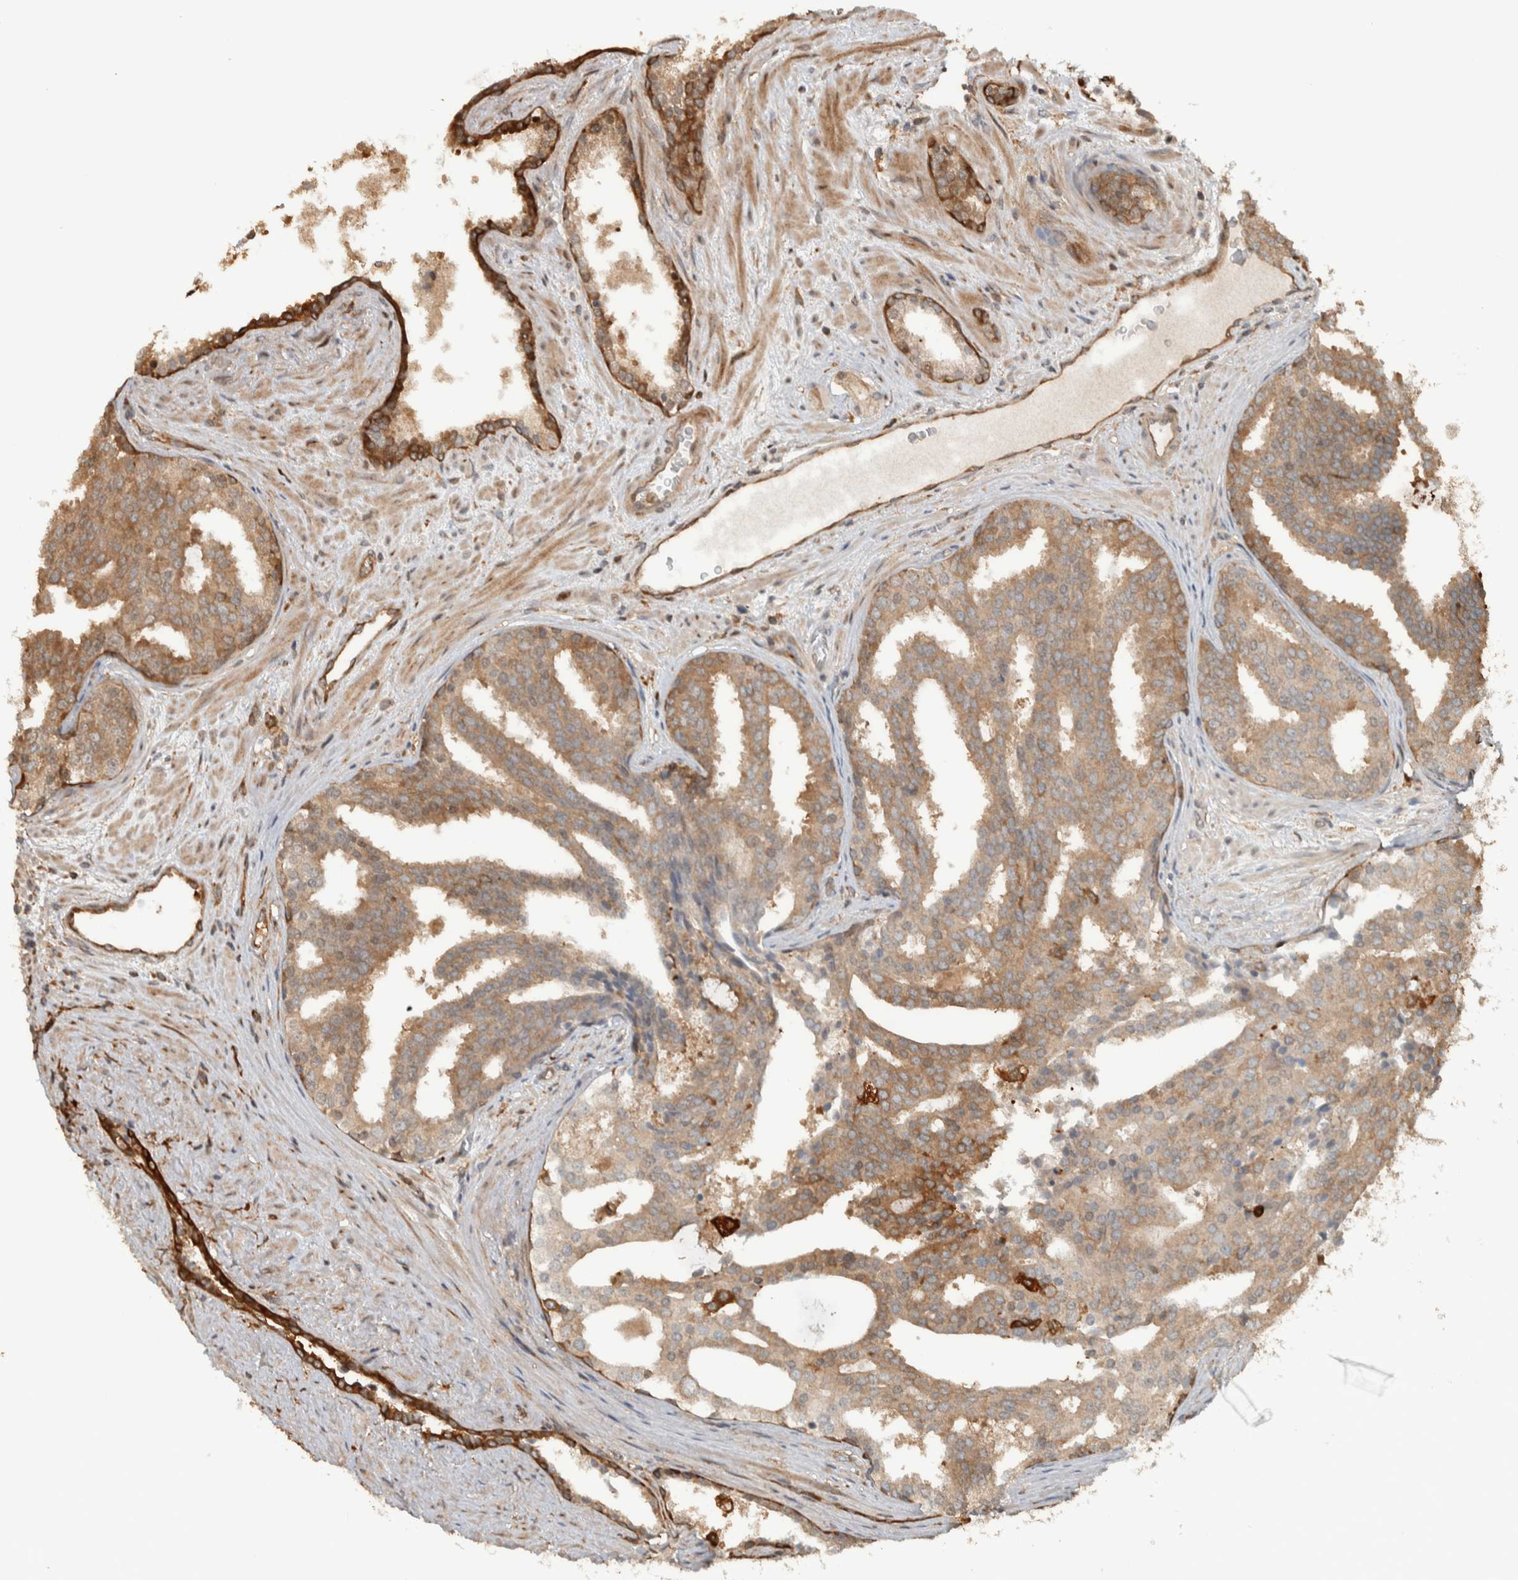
{"staining": {"intensity": "moderate", "quantity": ">75%", "location": "cytoplasmic/membranous"}, "tissue": "prostate cancer", "cell_type": "Tumor cells", "image_type": "cancer", "snomed": [{"axis": "morphology", "description": "Adenocarcinoma, High grade"}, {"axis": "topography", "description": "Prostate"}], "caption": "Immunohistochemical staining of human prostate cancer shows medium levels of moderate cytoplasmic/membranous protein positivity in approximately >75% of tumor cells.", "gene": "CNTROB", "patient": {"sex": "male", "age": 71}}